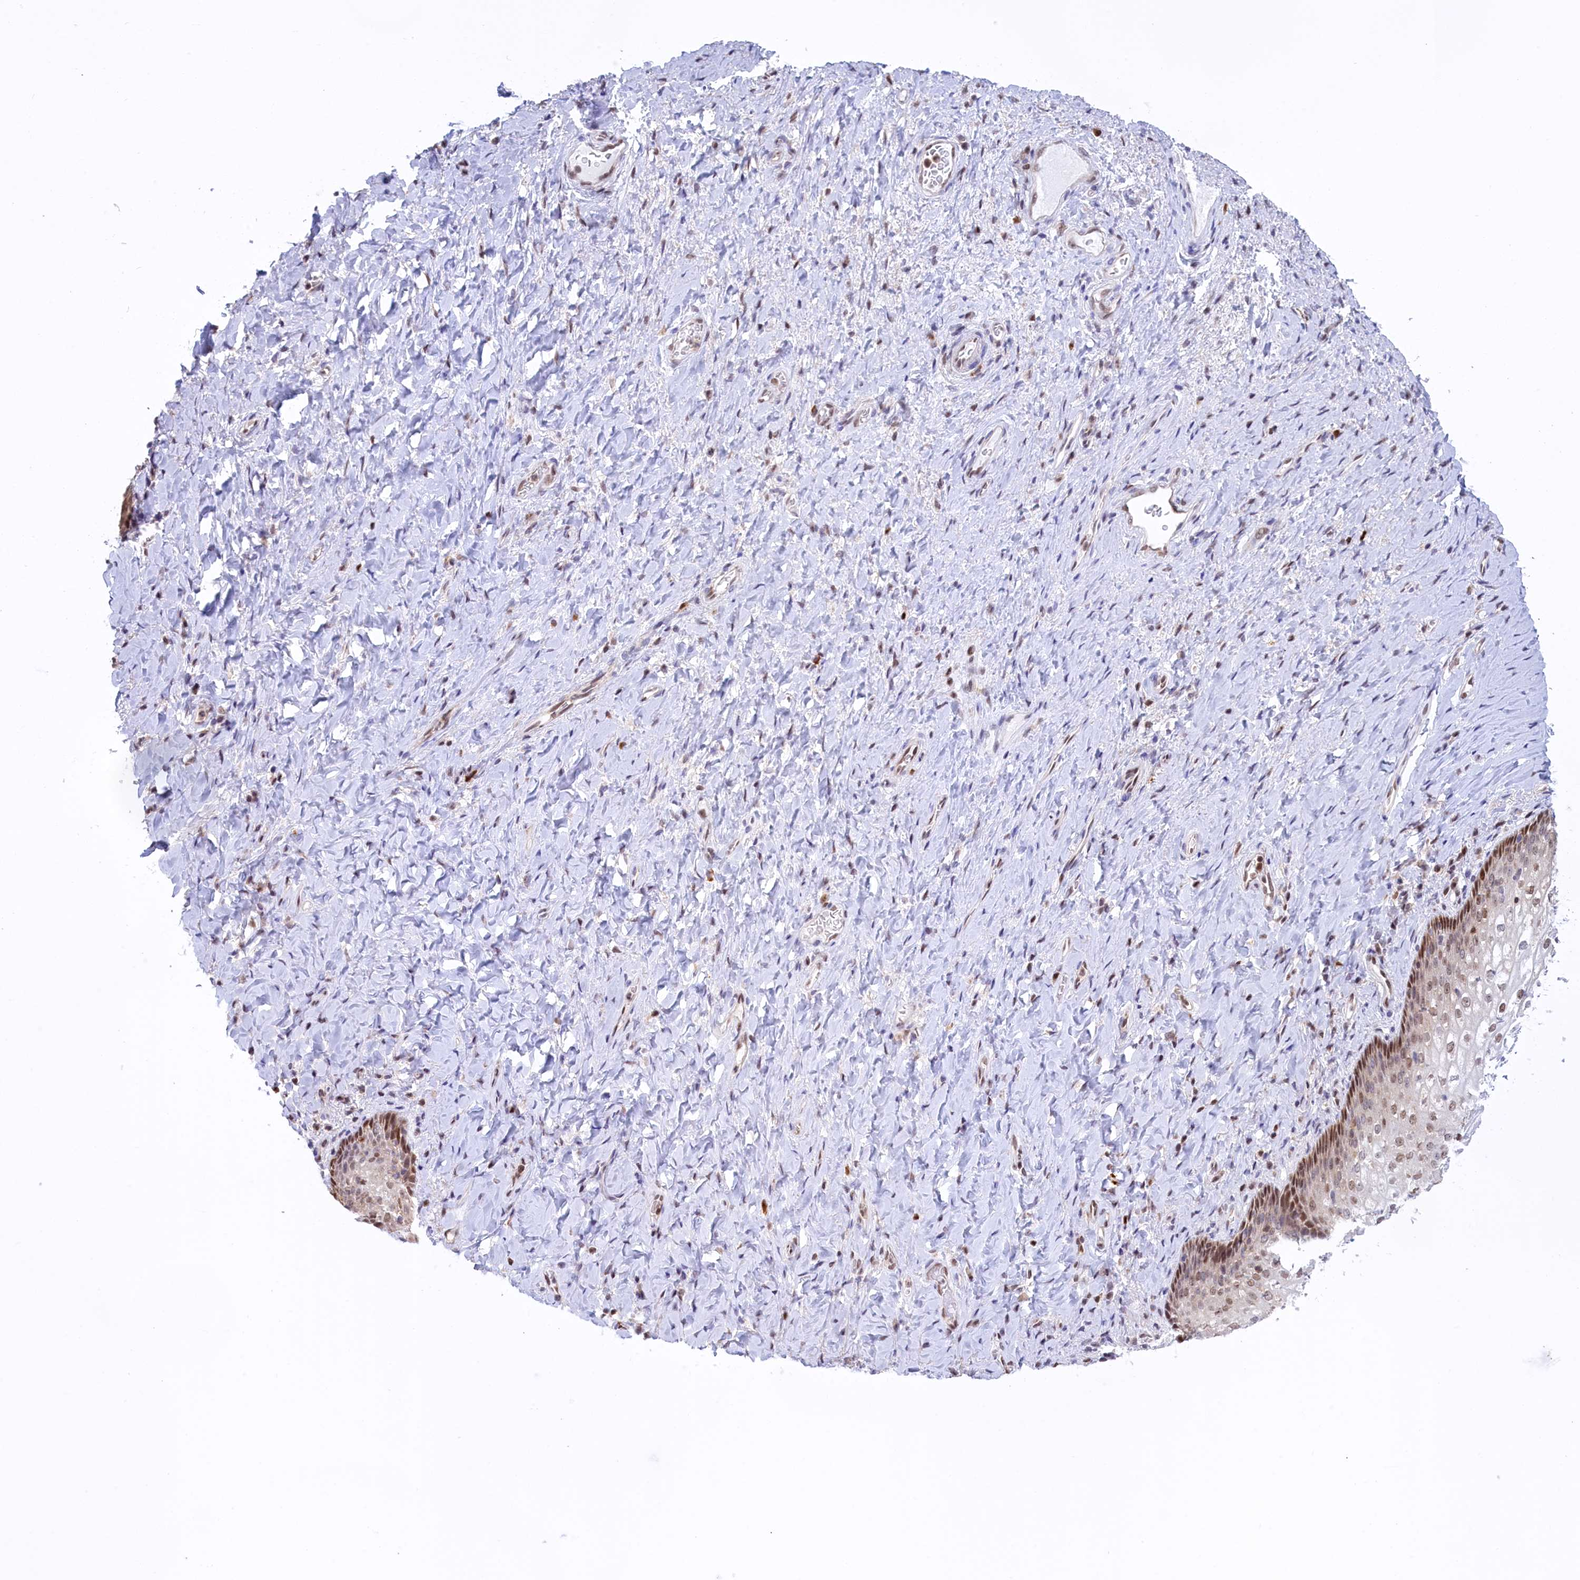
{"staining": {"intensity": "moderate", "quantity": "25%-75%", "location": "nuclear"}, "tissue": "vagina", "cell_type": "Squamous epithelial cells", "image_type": "normal", "snomed": [{"axis": "morphology", "description": "Normal tissue, NOS"}, {"axis": "topography", "description": "Vagina"}], "caption": "Unremarkable vagina exhibits moderate nuclear positivity in approximately 25%-75% of squamous epithelial cells.", "gene": "IZUMO2", "patient": {"sex": "female", "age": 60}}